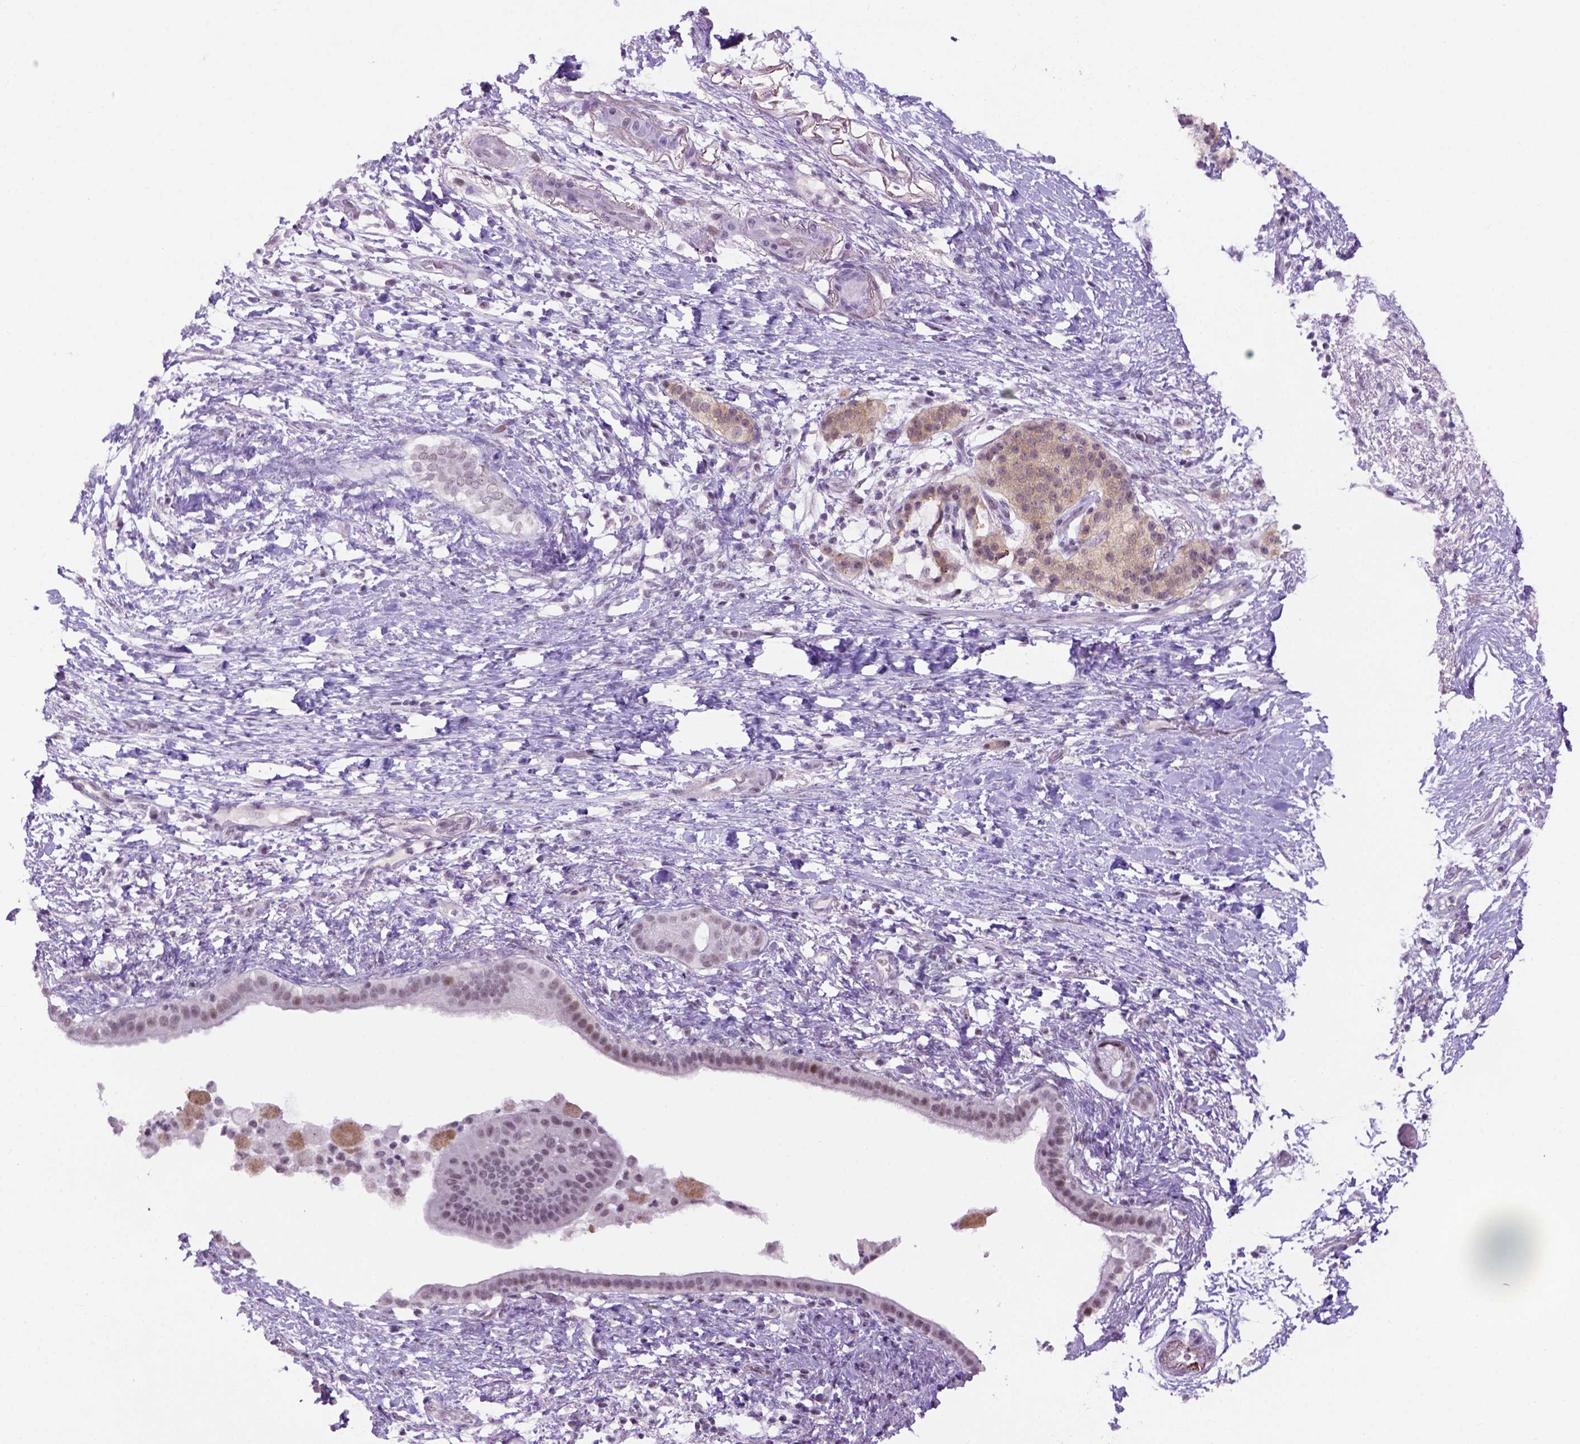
{"staining": {"intensity": "moderate", "quantity": "<25%", "location": "nuclear"}, "tissue": "pancreatic cancer", "cell_type": "Tumor cells", "image_type": "cancer", "snomed": [{"axis": "morphology", "description": "Adenocarcinoma, NOS"}, {"axis": "topography", "description": "Pancreas"}], "caption": "A high-resolution image shows immunohistochemistry staining of pancreatic adenocarcinoma, which reveals moderate nuclear expression in about <25% of tumor cells.", "gene": "TBPL1", "patient": {"sex": "female", "age": 72}}